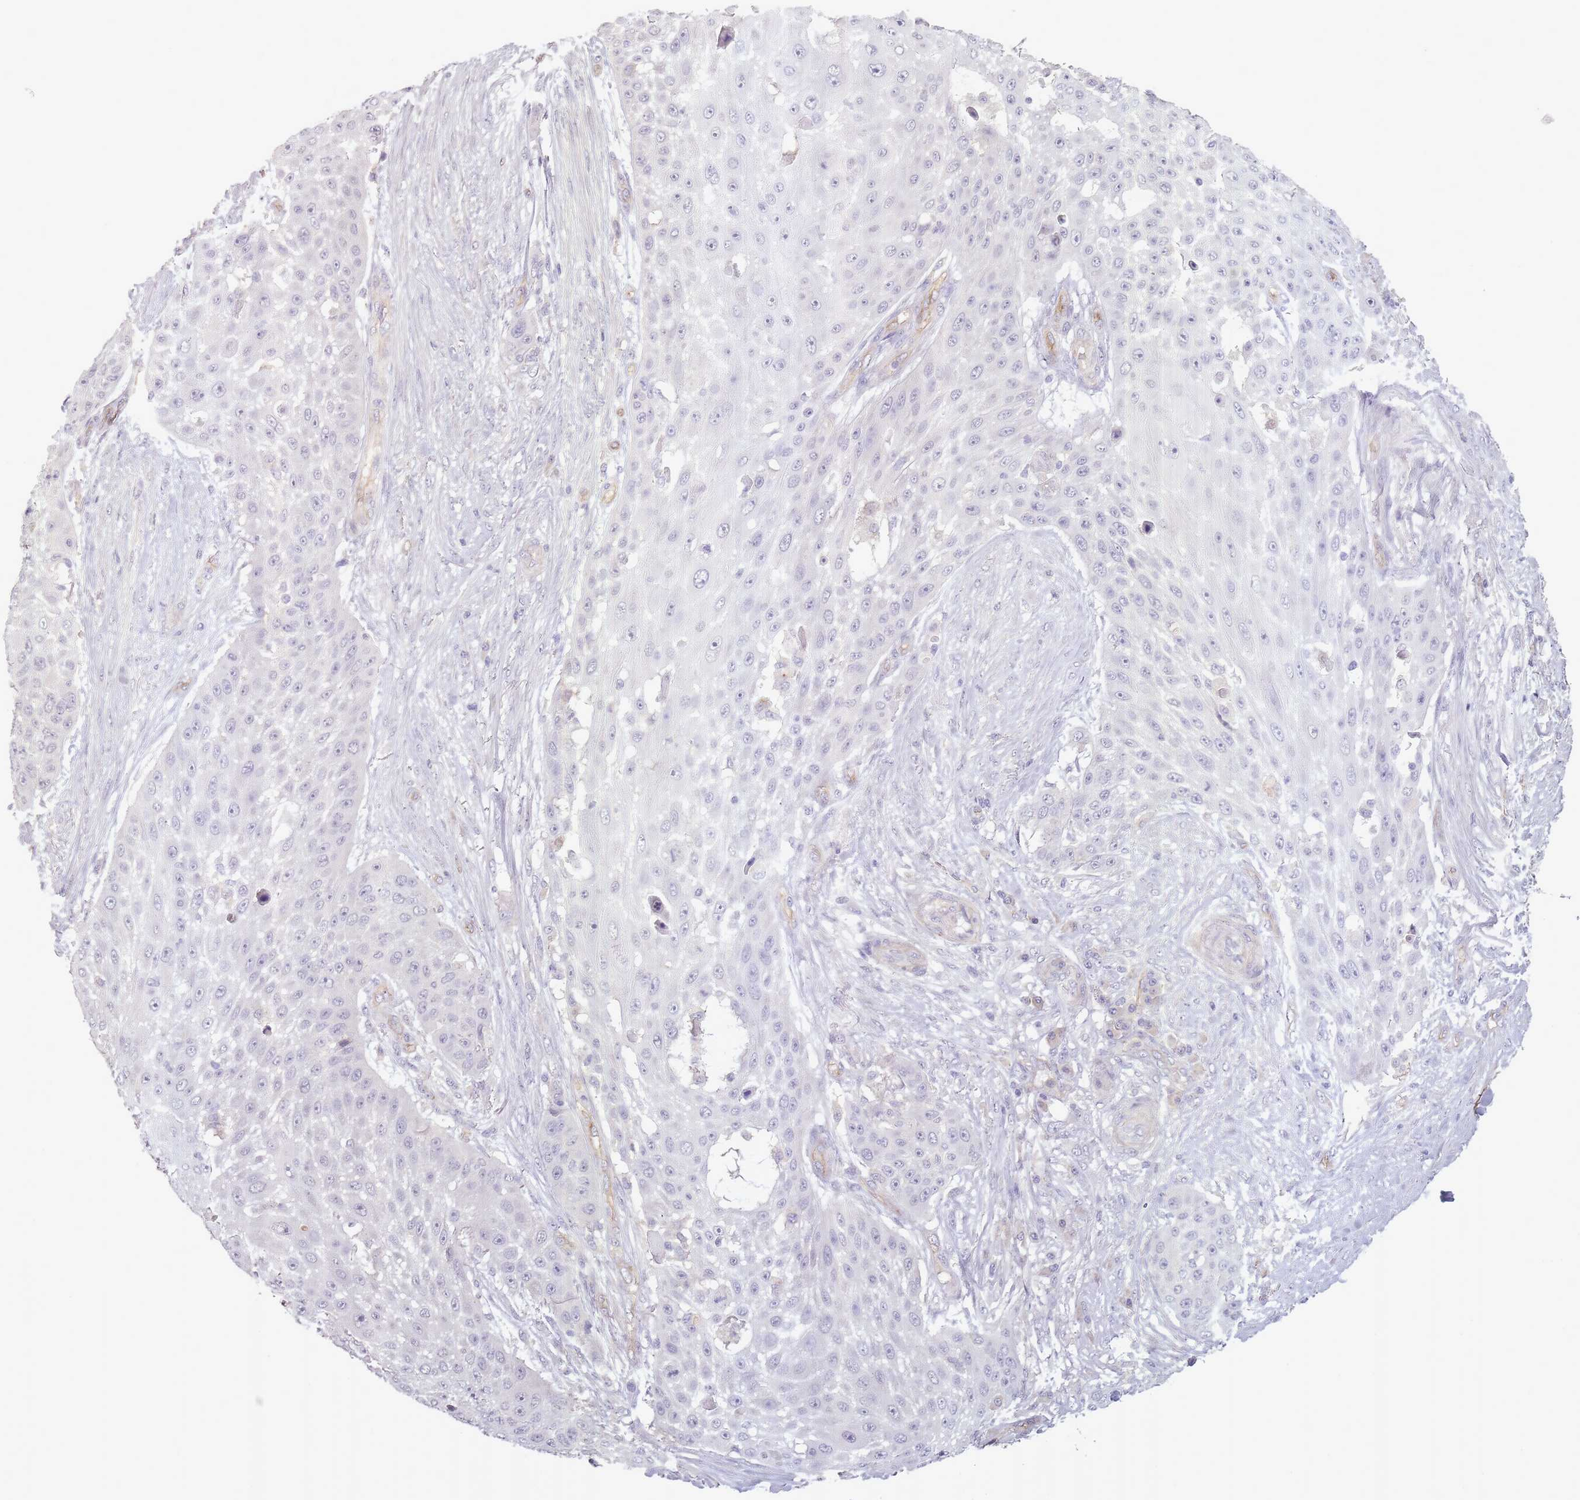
{"staining": {"intensity": "negative", "quantity": "none", "location": "none"}, "tissue": "skin cancer", "cell_type": "Tumor cells", "image_type": "cancer", "snomed": [{"axis": "morphology", "description": "Squamous cell carcinoma, NOS"}, {"axis": "topography", "description": "Skin"}], "caption": "IHC of skin cancer exhibits no expression in tumor cells.", "gene": "SLC8A2", "patient": {"sex": "female", "age": 86}}